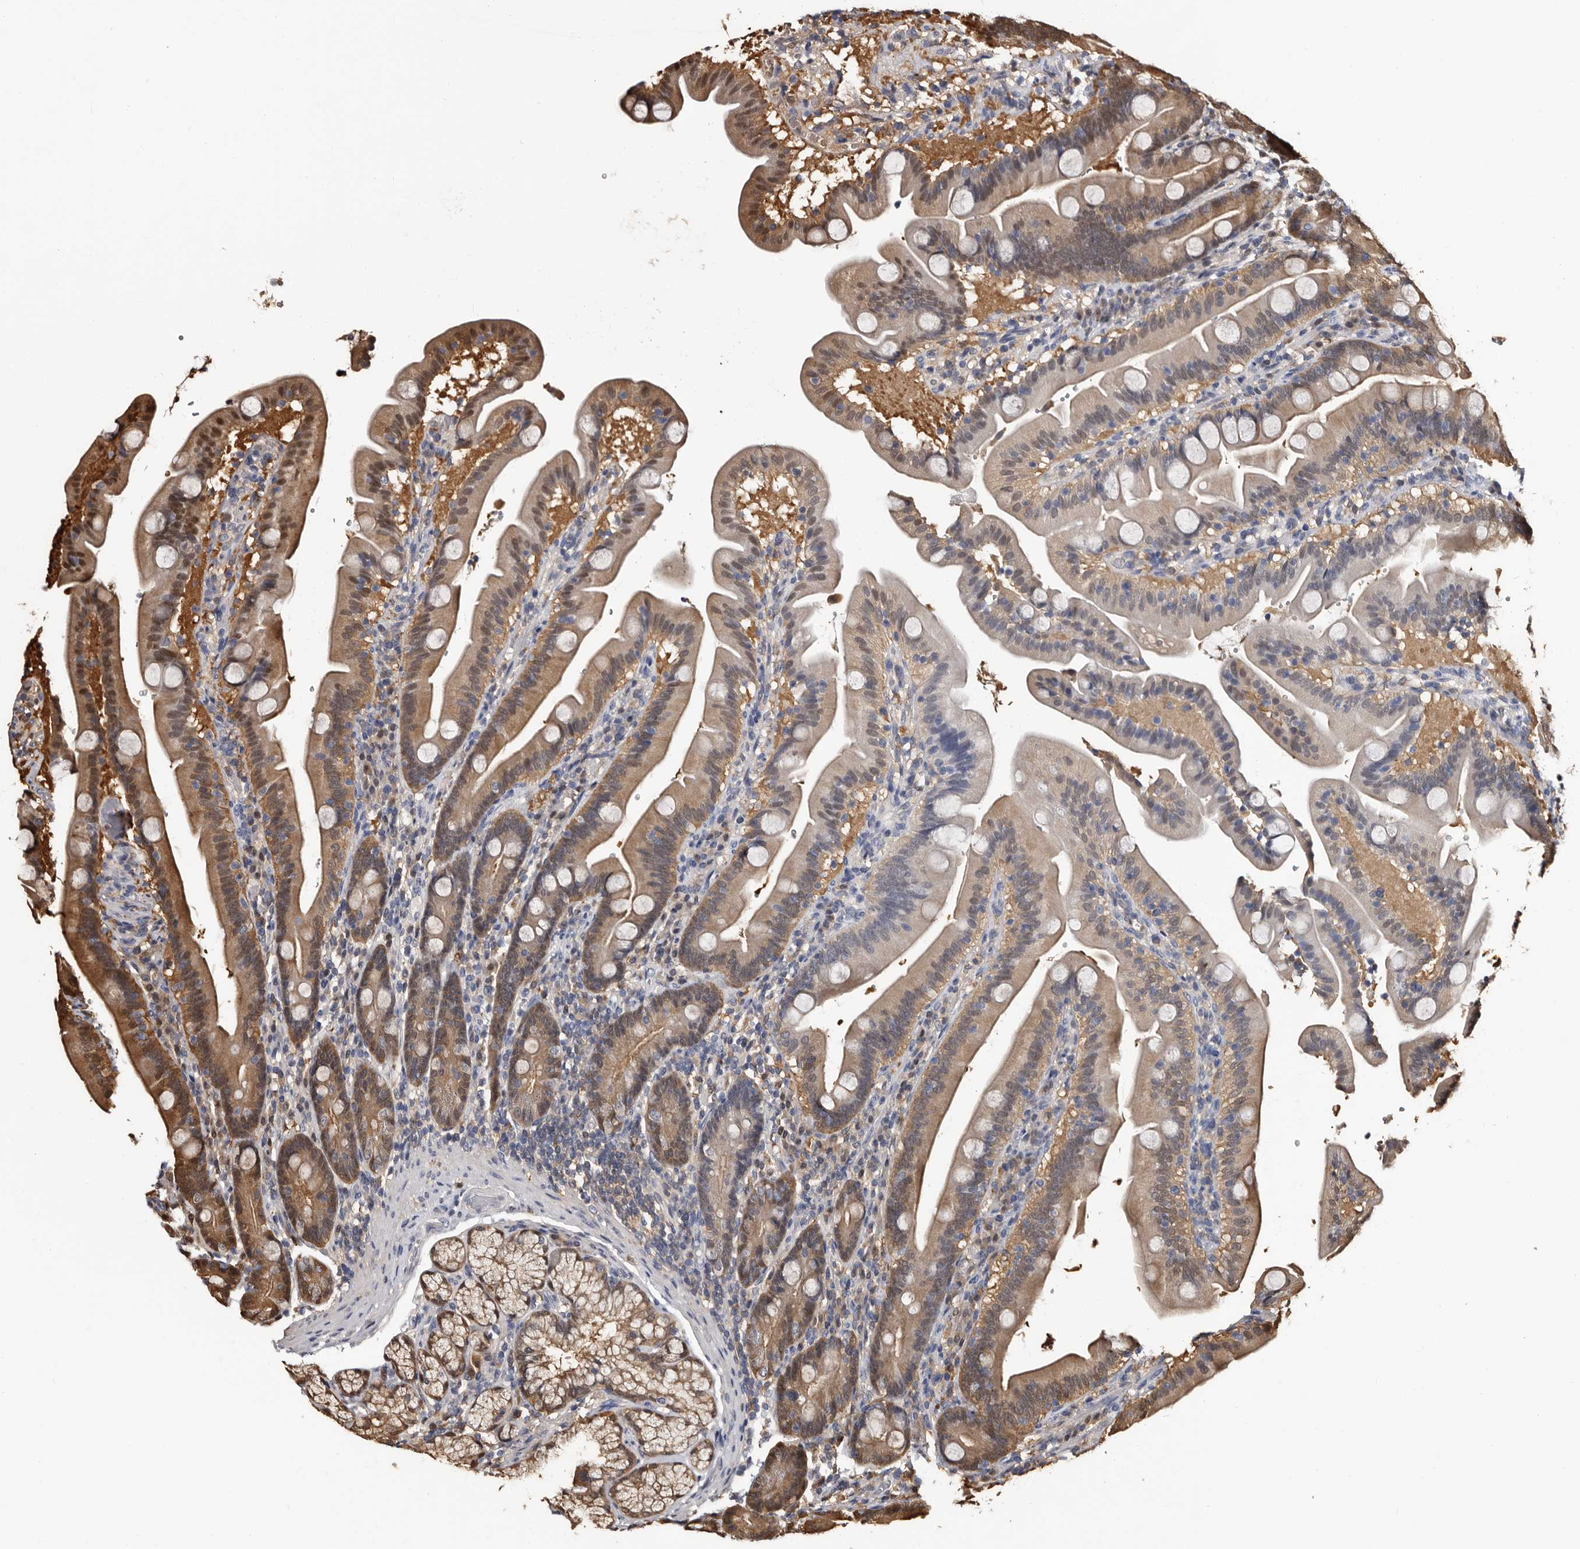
{"staining": {"intensity": "moderate", "quantity": "25%-75%", "location": "cytoplasmic/membranous,nuclear"}, "tissue": "duodenum", "cell_type": "Glandular cells", "image_type": "normal", "snomed": [{"axis": "morphology", "description": "Normal tissue, NOS"}, {"axis": "topography", "description": "Duodenum"}], "caption": "This is a histology image of immunohistochemistry staining of benign duodenum, which shows moderate positivity in the cytoplasmic/membranous,nuclear of glandular cells.", "gene": "DNPH1", "patient": {"sex": "male", "age": 54}}